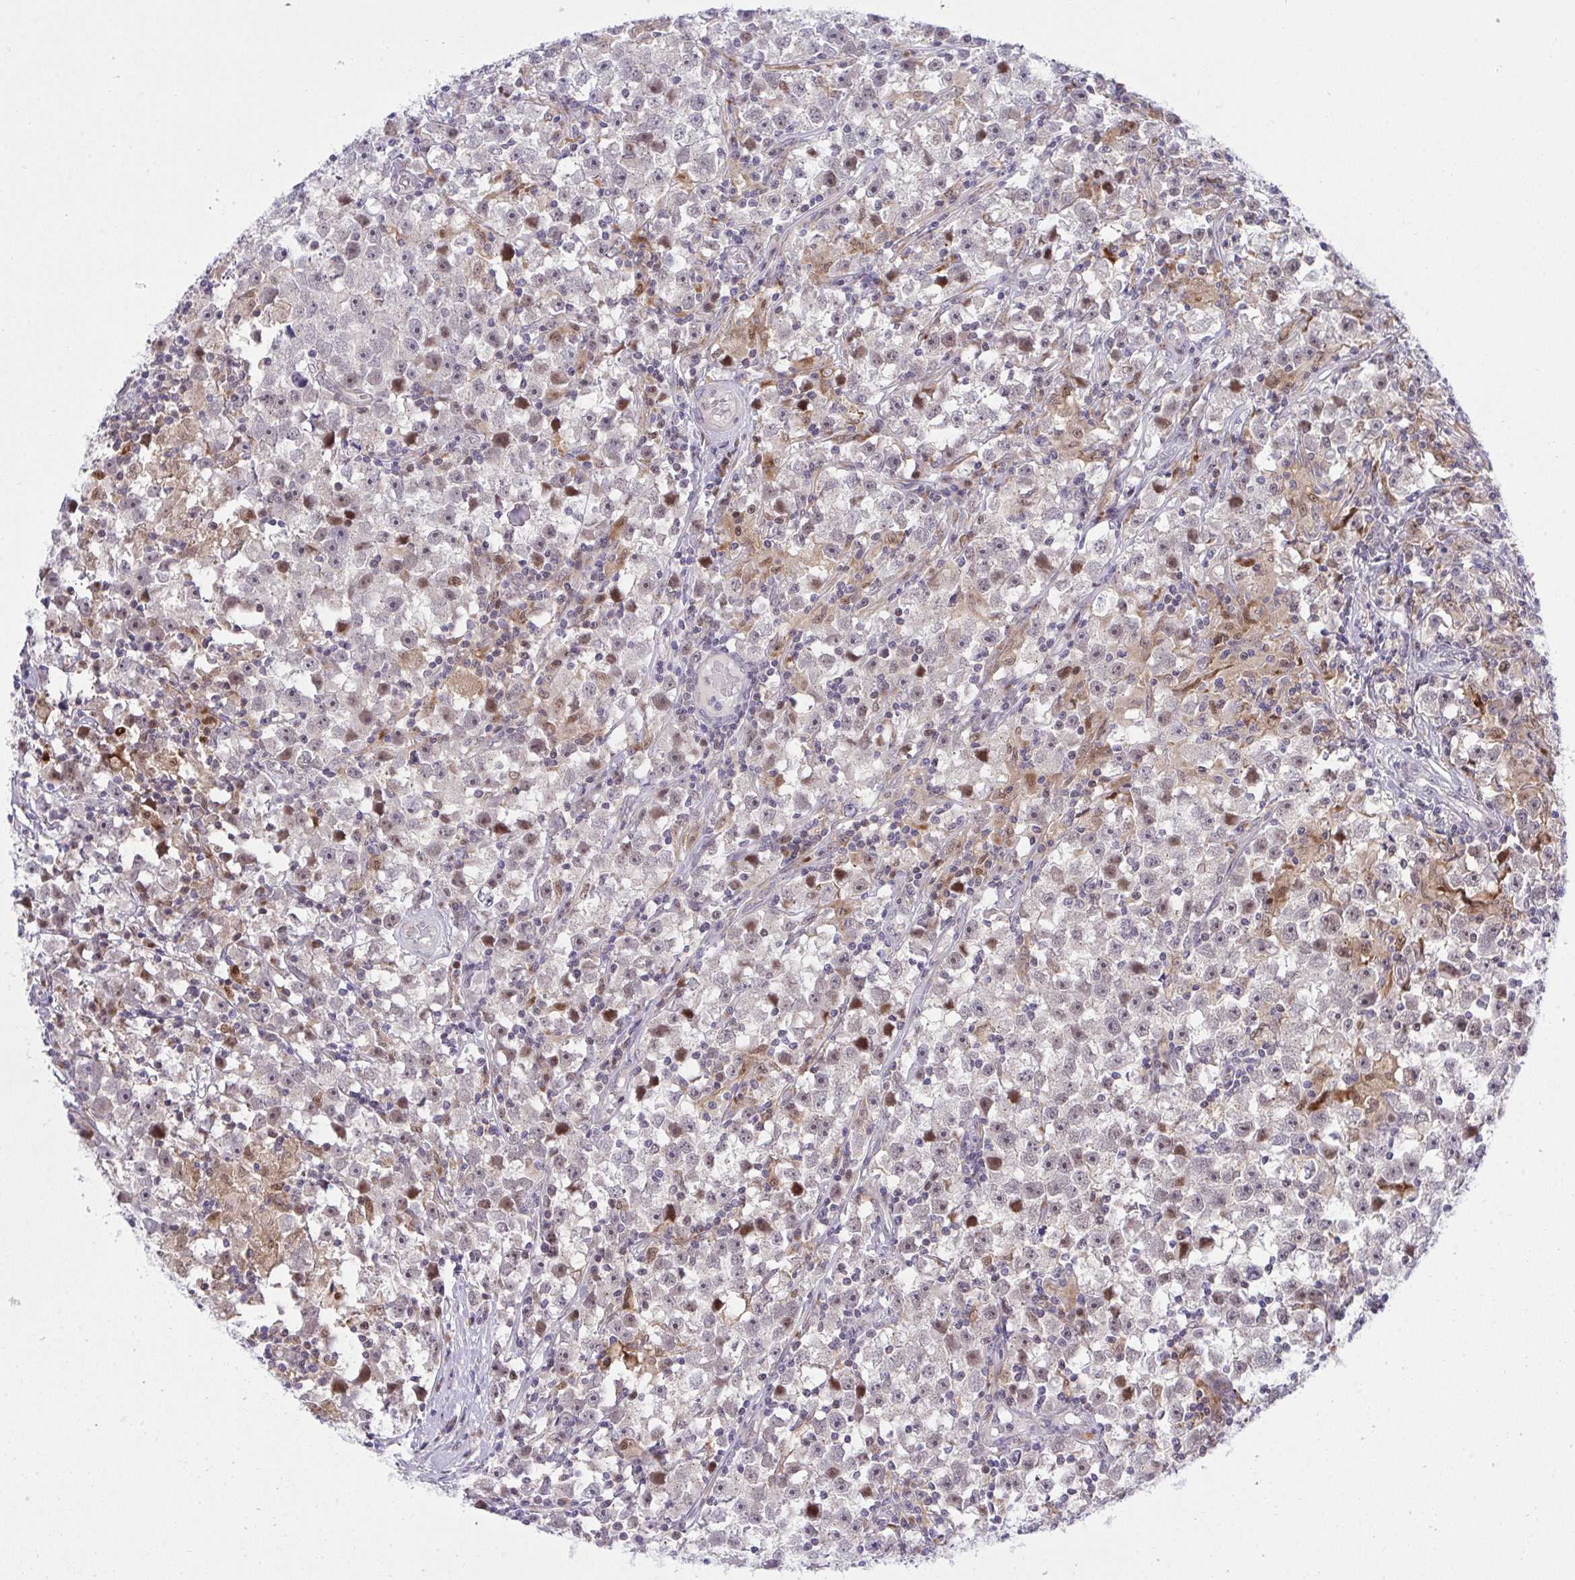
{"staining": {"intensity": "weak", "quantity": "<25%", "location": "nuclear"}, "tissue": "testis cancer", "cell_type": "Tumor cells", "image_type": "cancer", "snomed": [{"axis": "morphology", "description": "Seminoma, NOS"}, {"axis": "topography", "description": "Testis"}], "caption": "This is an immunohistochemistry image of testis seminoma. There is no expression in tumor cells.", "gene": "ZNF554", "patient": {"sex": "male", "age": 33}}